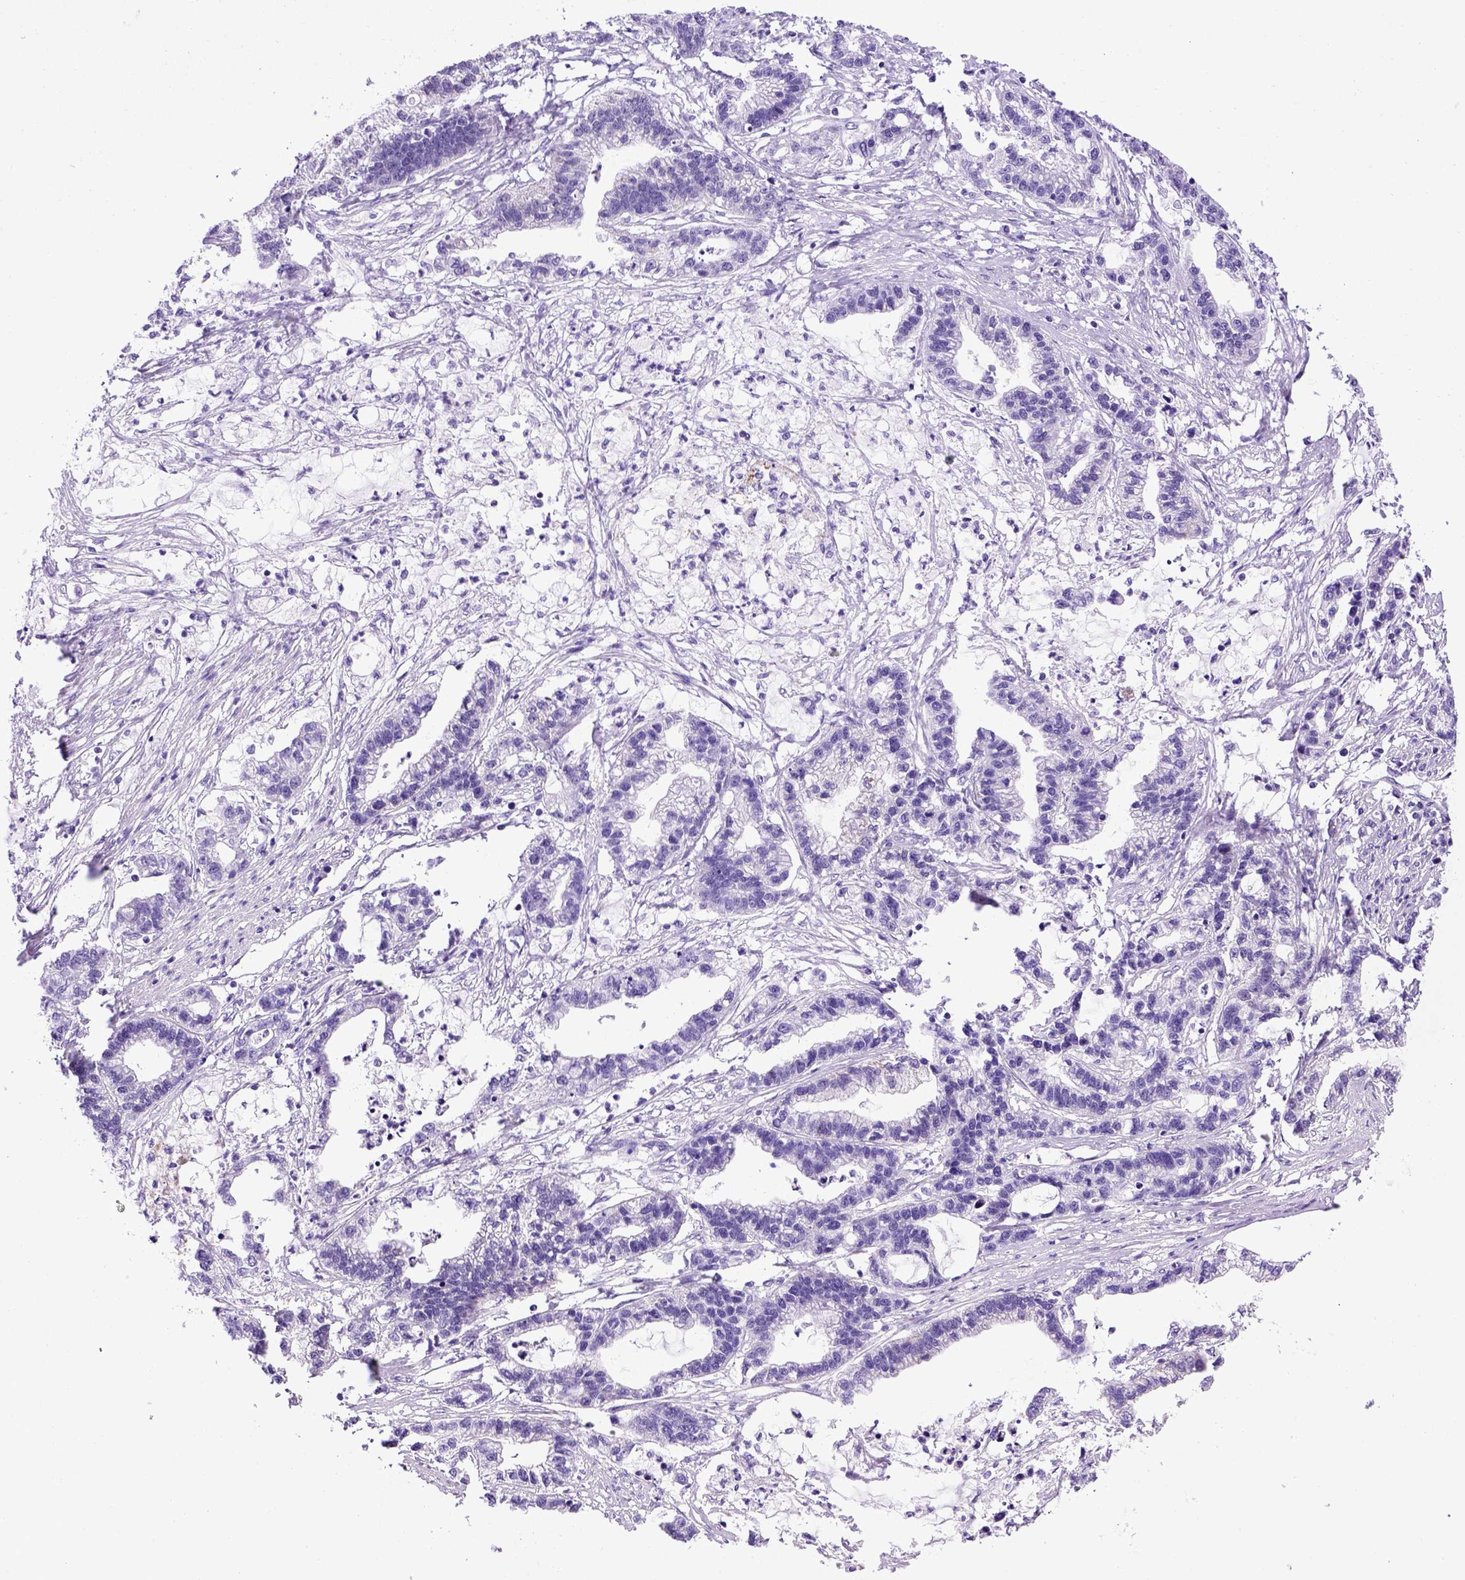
{"staining": {"intensity": "negative", "quantity": "none", "location": "none"}, "tissue": "stomach cancer", "cell_type": "Tumor cells", "image_type": "cancer", "snomed": [{"axis": "morphology", "description": "Adenocarcinoma, NOS"}, {"axis": "topography", "description": "Stomach"}], "caption": "Immunohistochemistry image of human stomach cancer stained for a protein (brown), which displays no positivity in tumor cells.", "gene": "ADAM12", "patient": {"sex": "male", "age": 83}}